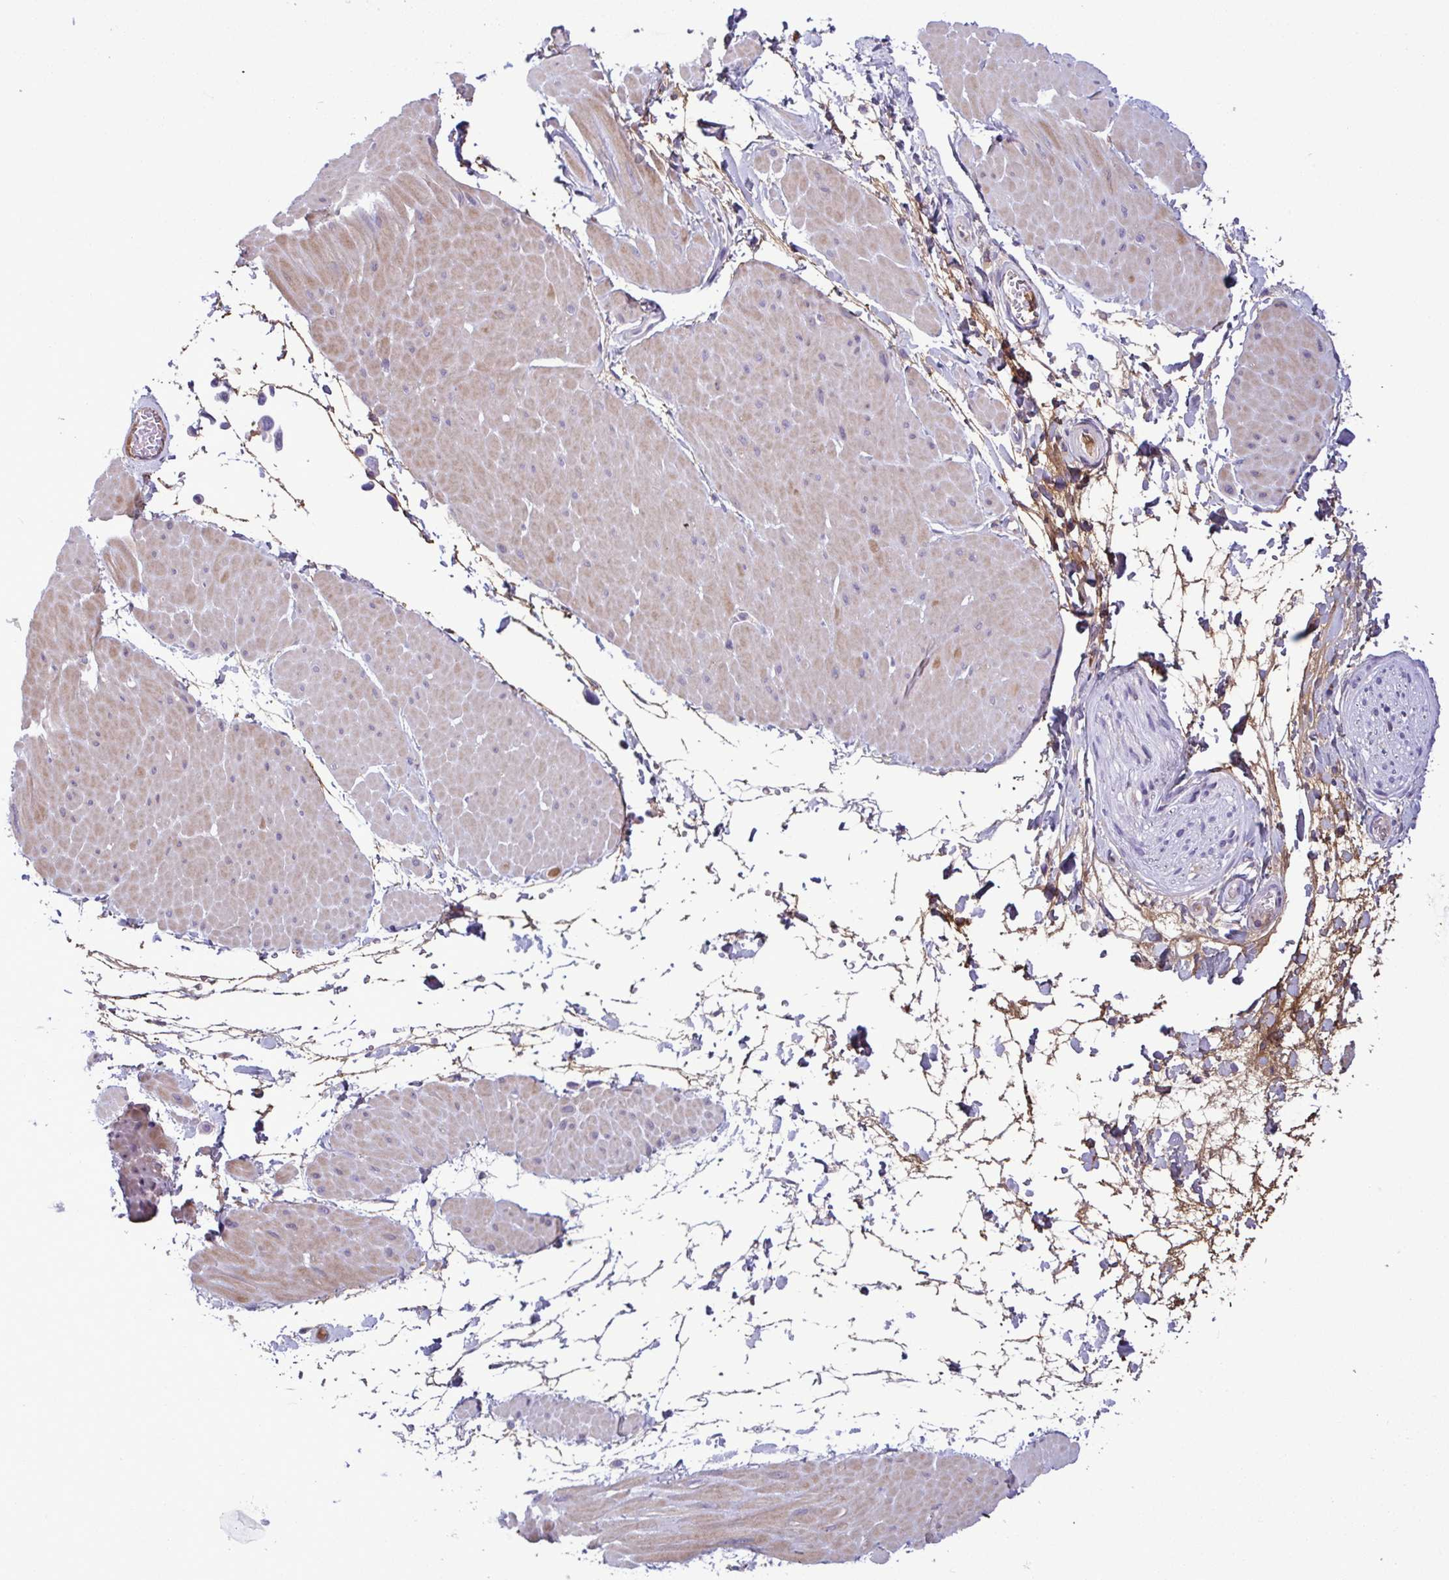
{"staining": {"intensity": "negative", "quantity": "none", "location": "none"}, "tissue": "adipose tissue", "cell_type": "Adipocytes", "image_type": "normal", "snomed": [{"axis": "morphology", "description": "Normal tissue, NOS"}, {"axis": "topography", "description": "Smooth muscle"}, {"axis": "topography", "description": "Peripheral nerve tissue"}], "caption": "High power microscopy histopathology image of an immunohistochemistry (IHC) photomicrograph of normal adipose tissue, revealing no significant positivity in adipocytes. (DAB immunohistochemistry visualized using brightfield microscopy, high magnification).", "gene": "F13B", "patient": {"sex": "male", "age": 58}}